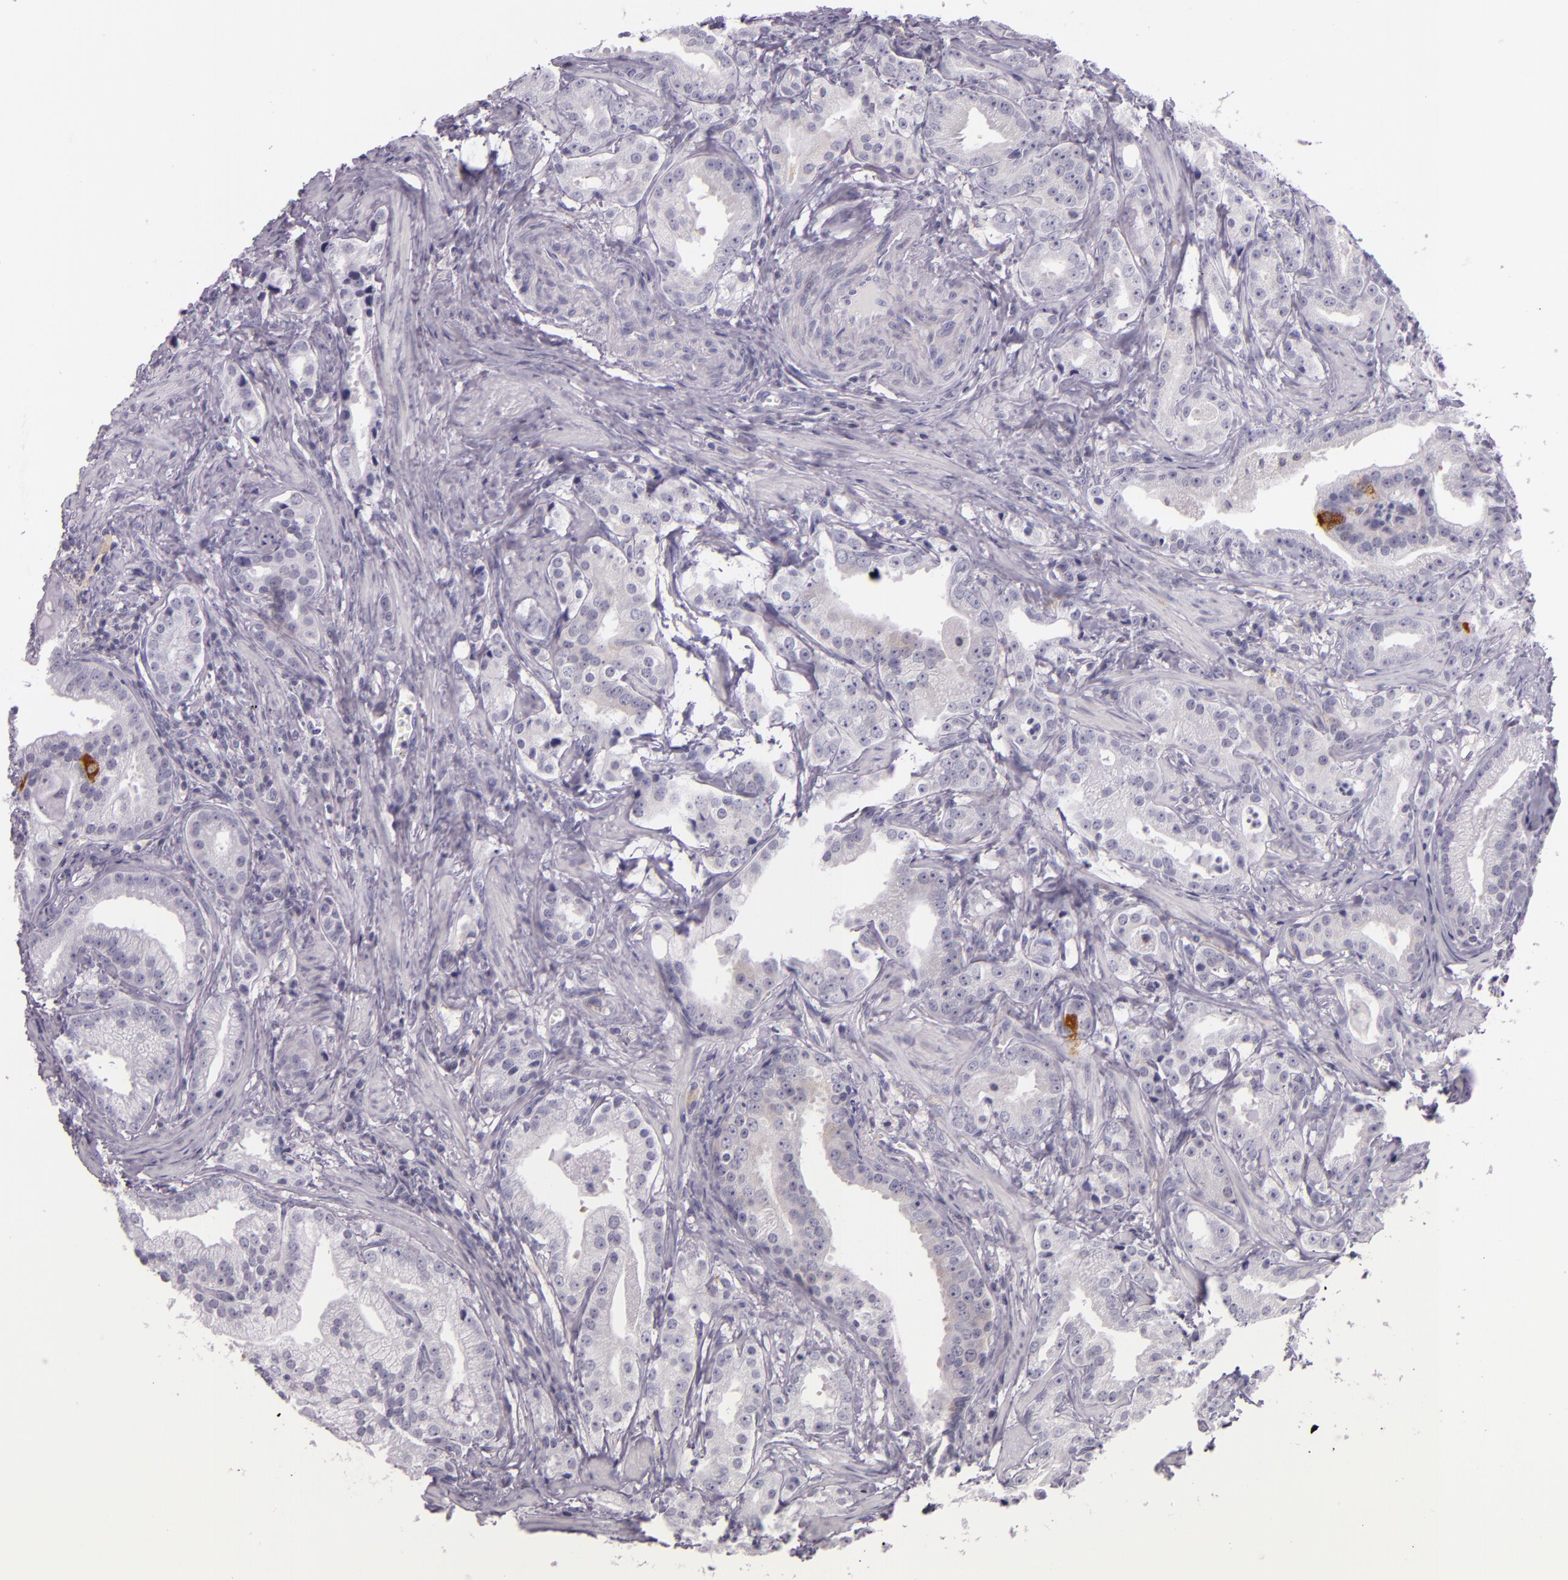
{"staining": {"intensity": "weak", "quantity": "<25%", "location": "cytoplasmic/membranous"}, "tissue": "prostate cancer", "cell_type": "Tumor cells", "image_type": "cancer", "snomed": [{"axis": "morphology", "description": "Adenocarcinoma, Low grade"}, {"axis": "topography", "description": "Prostate"}], "caption": "IHC of low-grade adenocarcinoma (prostate) demonstrates no staining in tumor cells.", "gene": "HSP90AA1", "patient": {"sex": "male", "age": 59}}